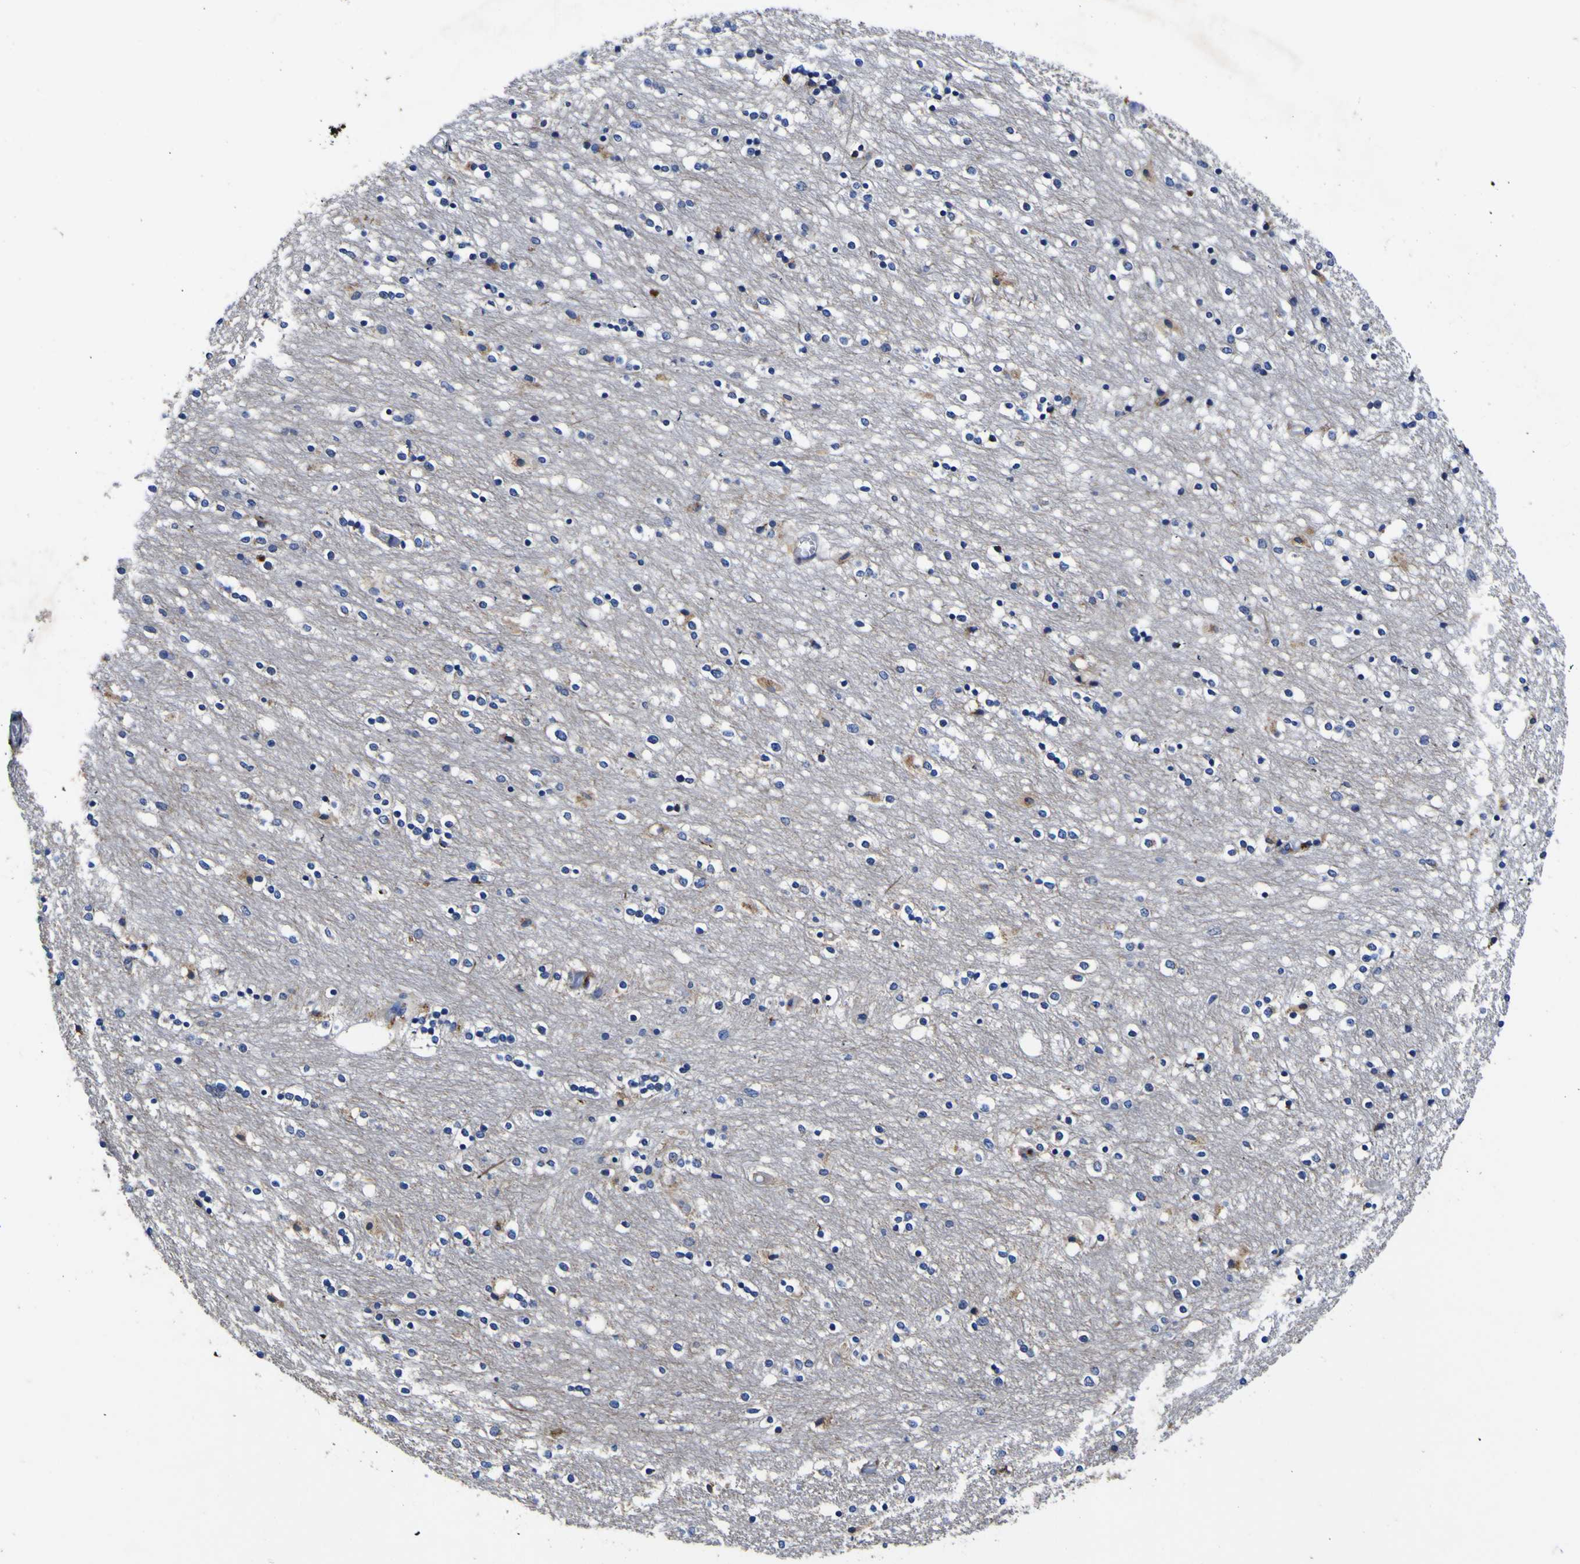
{"staining": {"intensity": "negative", "quantity": "none", "location": "none"}, "tissue": "caudate", "cell_type": "Glial cells", "image_type": "normal", "snomed": [{"axis": "morphology", "description": "Normal tissue, NOS"}, {"axis": "topography", "description": "Smooth muscle"}], "caption": "Immunohistochemistry (IHC) image of benign human caudate stained for a protein (brown), which reveals no expression in glial cells.", "gene": "COA1", "patient": {"sex": "male", "age": 84}}